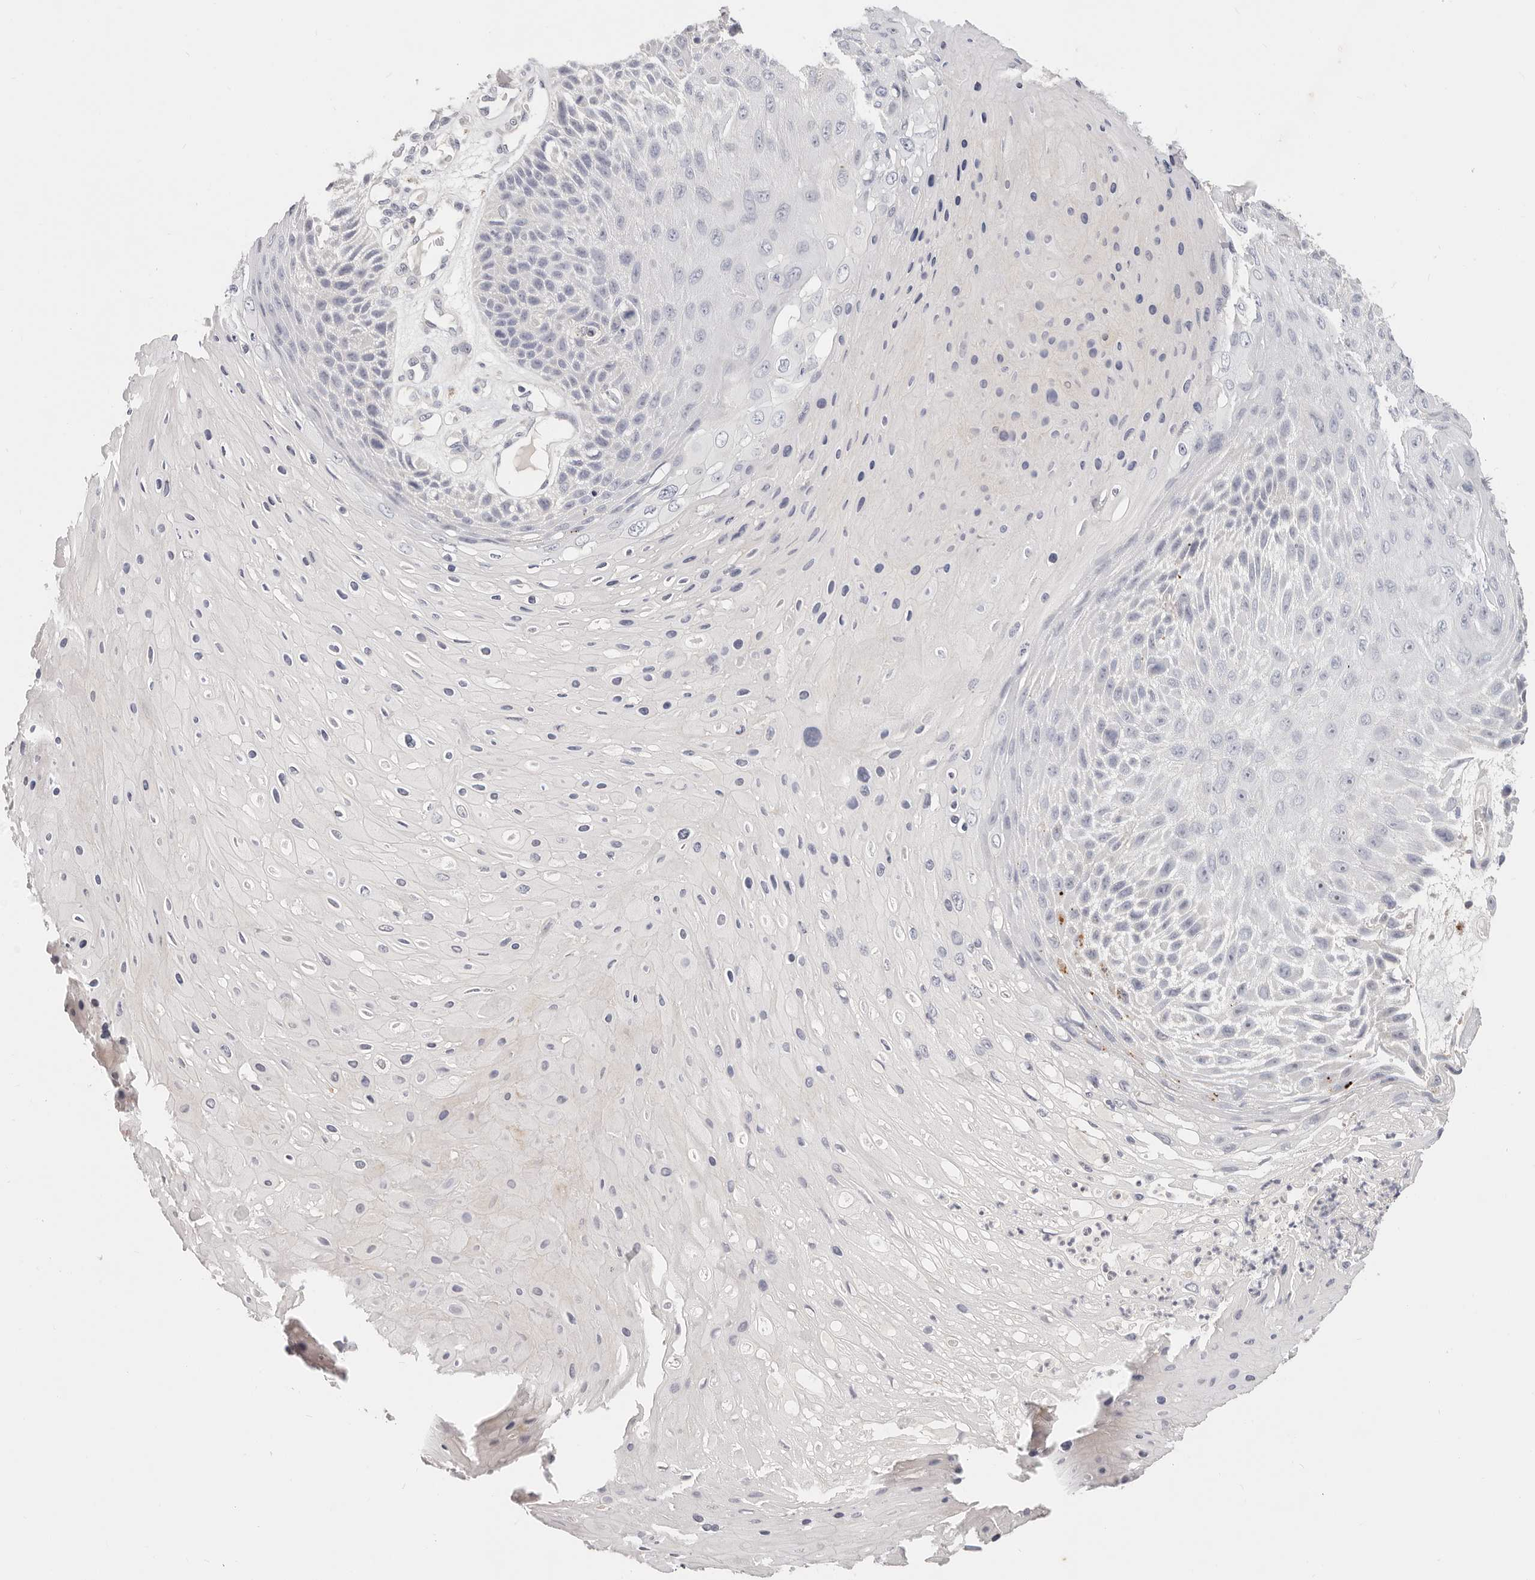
{"staining": {"intensity": "negative", "quantity": "none", "location": "none"}, "tissue": "skin cancer", "cell_type": "Tumor cells", "image_type": "cancer", "snomed": [{"axis": "morphology", "description": "Squamous cell carcinoma, NOS"}, {"axis": "topography", "description": "Skin"}], "caption": "Skin squamous cell carcinoma was stained to show a protein in brown. There is no significant expression in tumor cells. The staining is performed using DAB (3,3'-diaminobenzidine) brown chromogen with nuclei counter-stained in using hematoxylin.", "gene": "ZRANB1", "patient": {"sex": "female", "age": 88}}